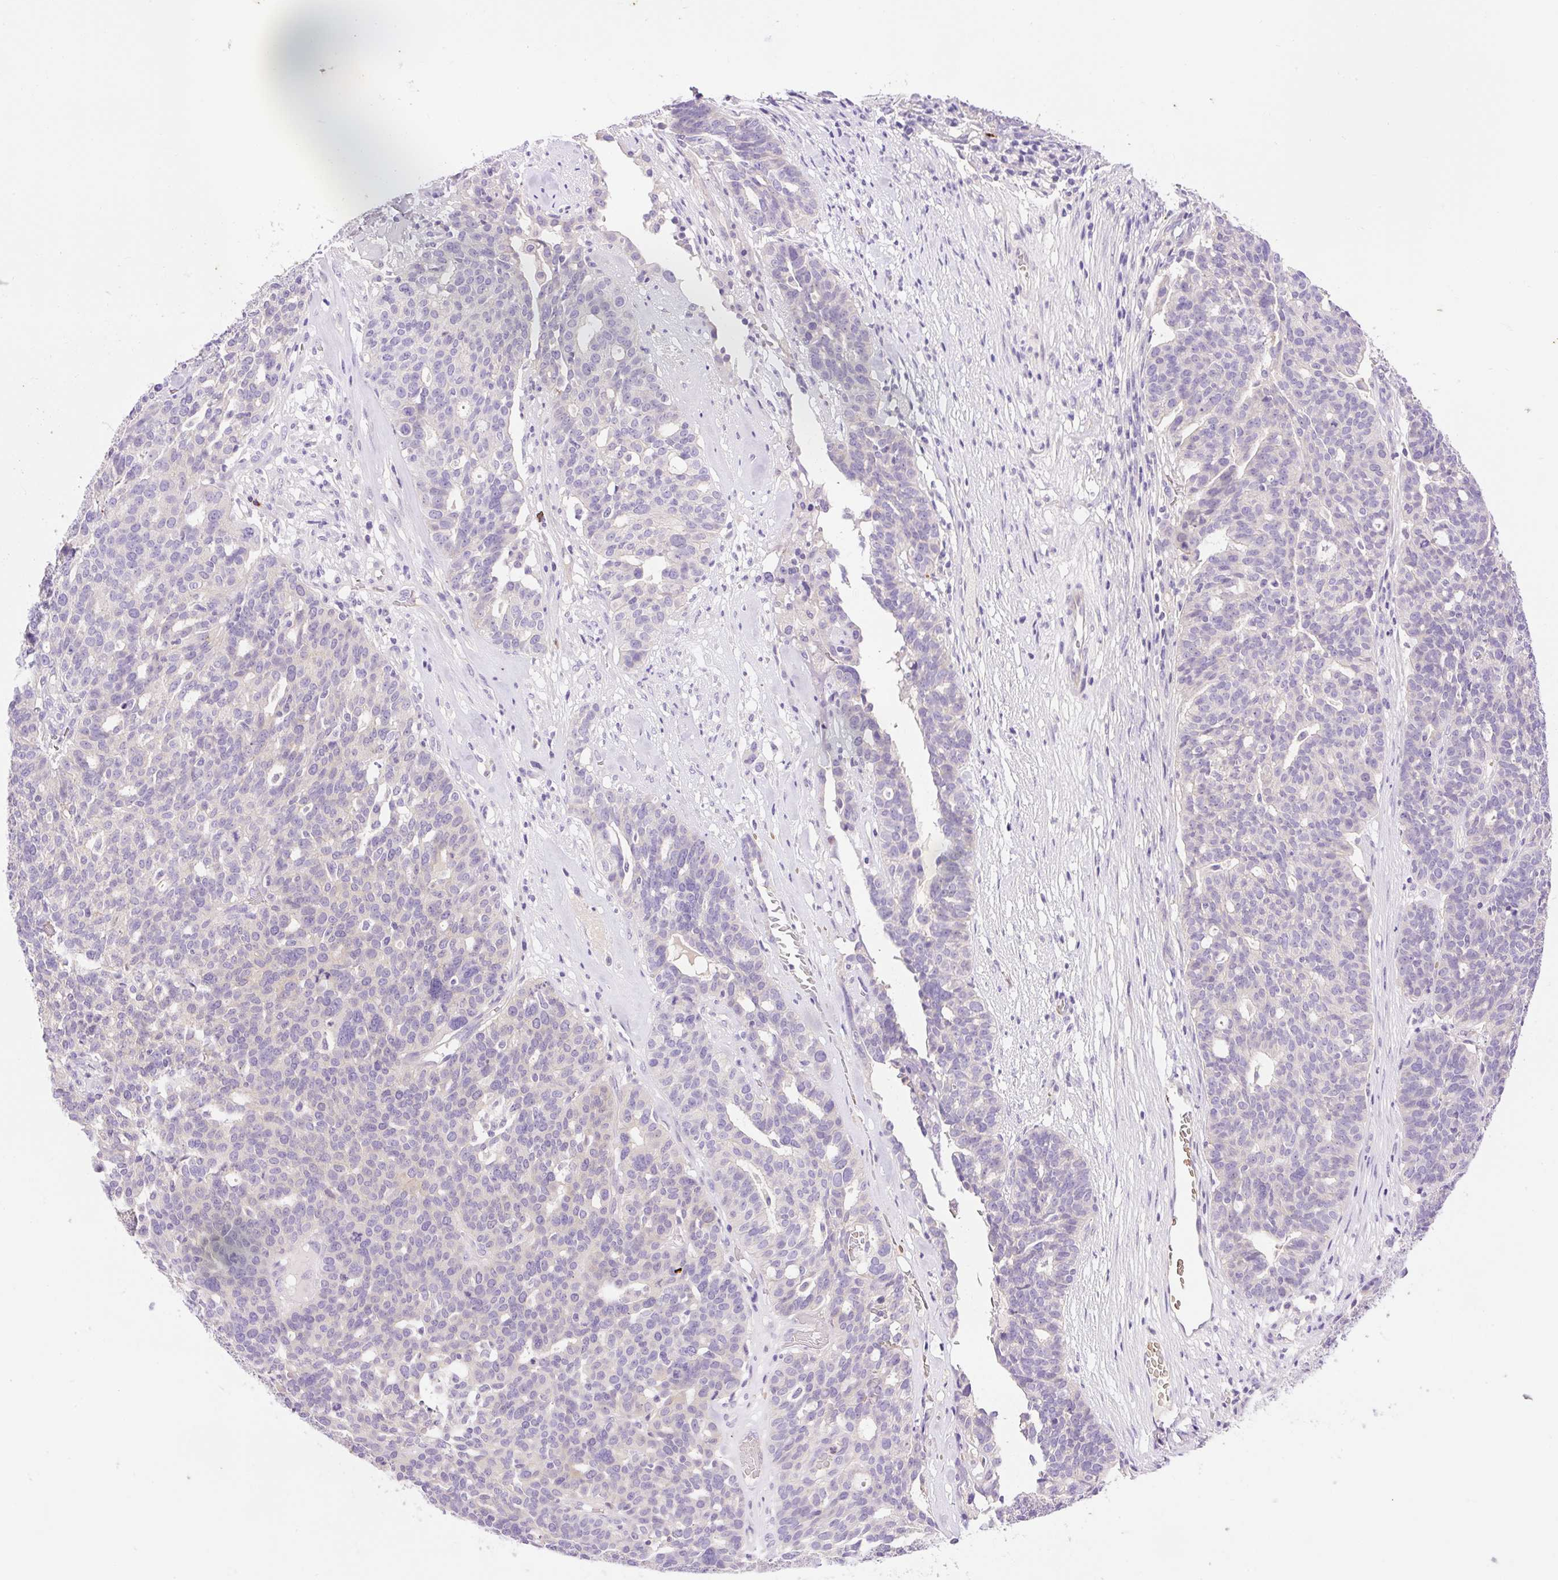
{"staining": {"intensity": "negative", "quantity": "none", "location": "none"}, "tissue": "ovarian cancer", "cell_type": "Tumor cells", "image_type": "cancer", "snomed": [{"axis": "morphology", "description": "Cystadenocarcinoma, serous, NOS"}, {"axis": "topography", "description": "Ovary"}], "caption": "An IHC photomicrograph of ovarian cancer (serous cystadenocarcinoma) is shown. There is no staining in tumor cells of ovarian cancer (serous cystadenocarcinoma).", "gene": "LHFPL5", "patient": {"sex": "female", "age": 59}}